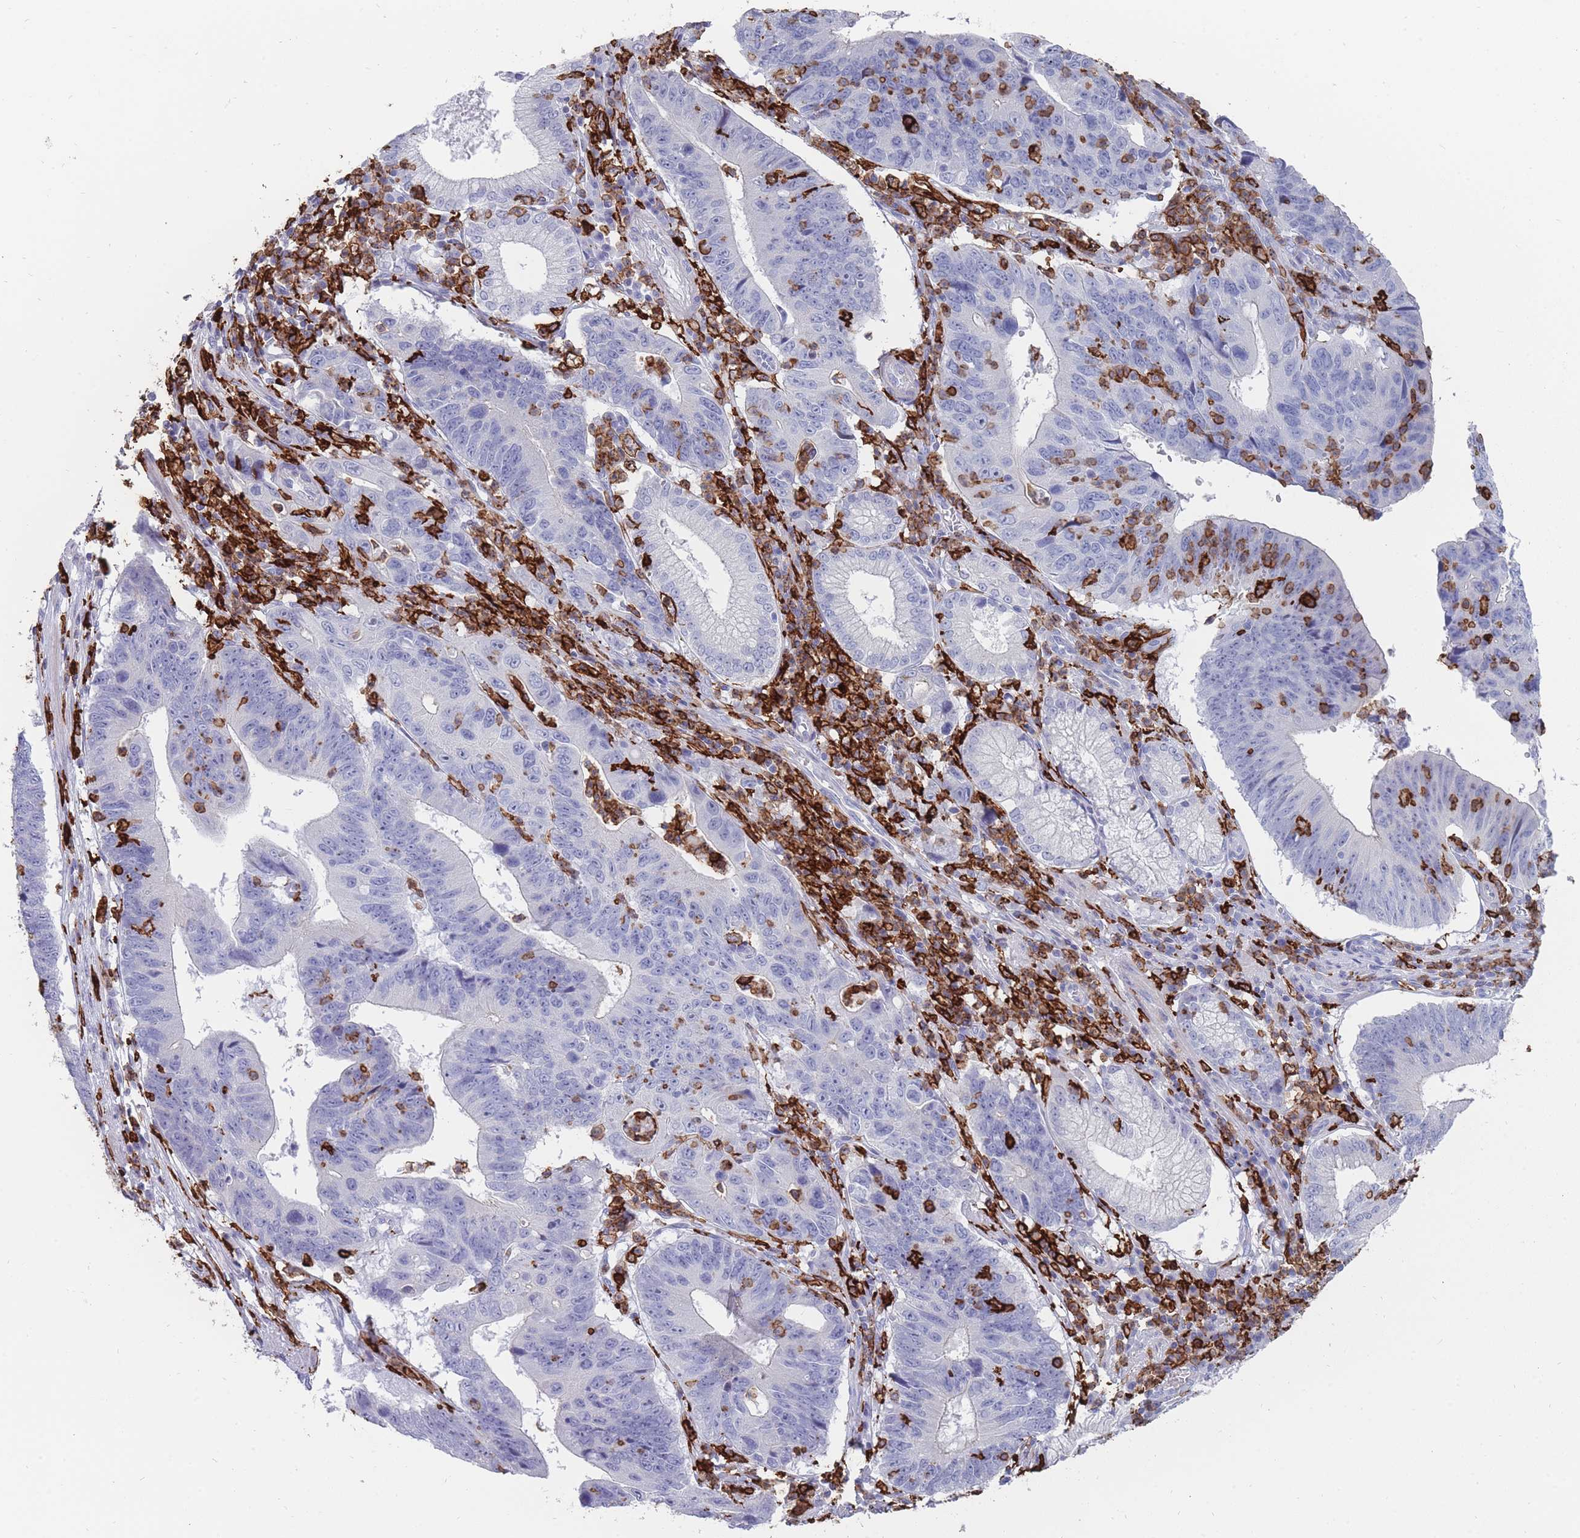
{"staining": {"intensity": "negative", "quantity": "none", "location": "none"}, "tissue": "stomach cancer", "cell_type": "Tumor cells", "image_type": "cancer", "snomed": [{"axis": "morphology", "description": "Adenocarcinoma, NOS"}, {"axis": "topography", "description": "Stomach"}], "caption": "Immunohistochemistry micrograph of neoplastic tissue: human adenocarcinoma (stomach) stained with DAB (3,3'-diaminobenzidine) demonstrates no significant protein expression in tumor cells. (Stains: DAB (3,3'-diaminobenzidine) immunohistochemistry (IHC) with hematoxylin counter stain, Microscopy: brightfield microscopy at high magnification).", "gene": "AIF1", "patient": {"sex": "male", "age": 59}}